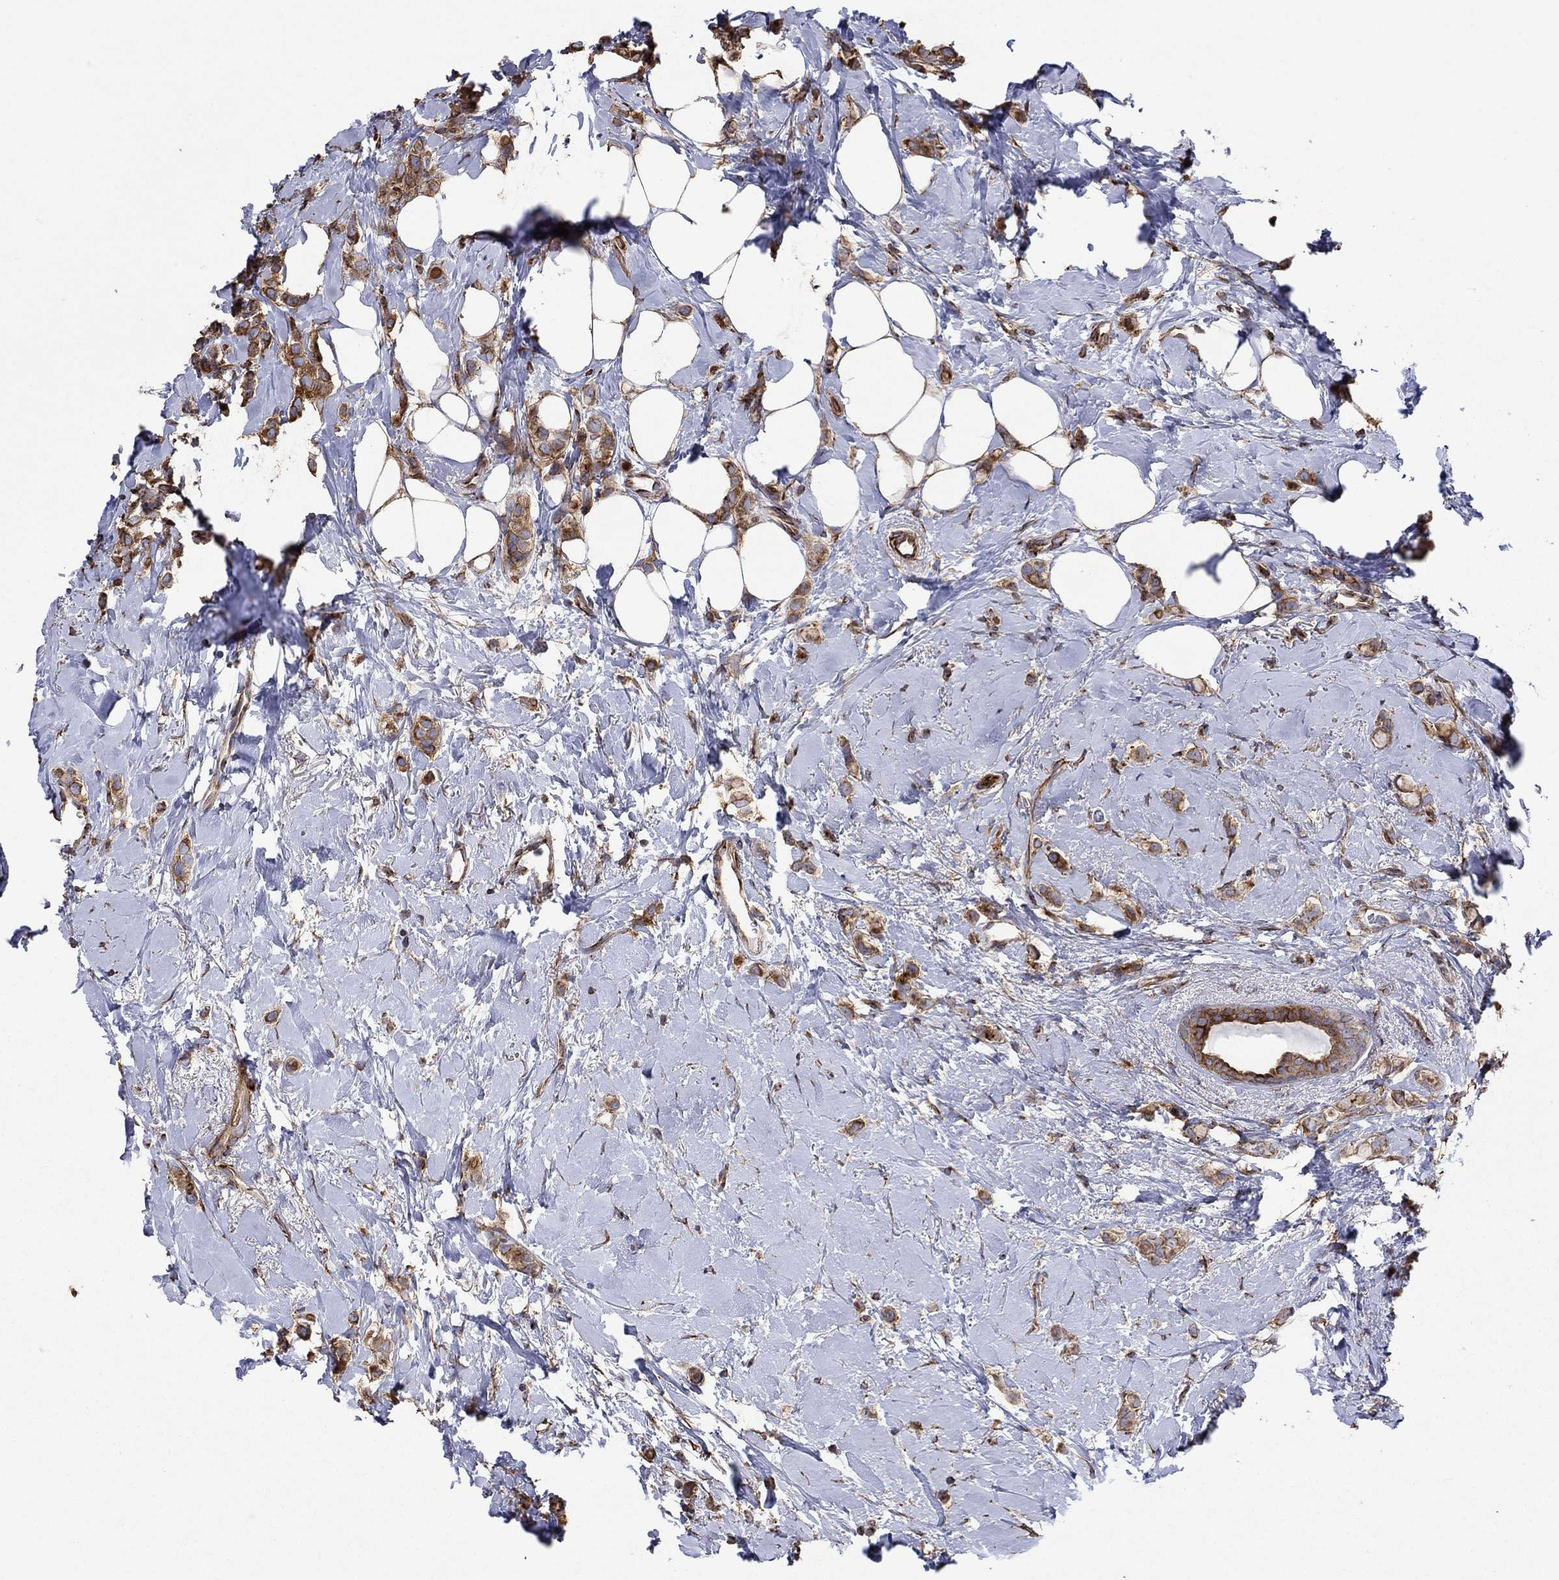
{"staining": {"intensity": "moderate", "quantity": "25%-75%", "location": "cytoplasmic/membranous,nuclear"}, "tissue": "breast cancer", "cell_type": "Tumor cells", "image_type": "cancer", "snomed": [{"axis": "morphology", "description": "Lobular carcinoma"}, {"axis": "topography", "description": "Breast"}], "caption": "Immunohistochemical staining of human breast lobular carcinoma exhibits medium levels of moderate cytoplasmic/membranous and nuclear protein positivity in about 25%-75% of tumor cells. The staining was performed using DAB (3,3'-diaminobenzidine) to visualize the protein expression in brown, while the nuclei were stained in blue with hematoxylin (Magnification: 20x).", "gene": "TPRN", "patient": {"sex": "female", "age": 66}}